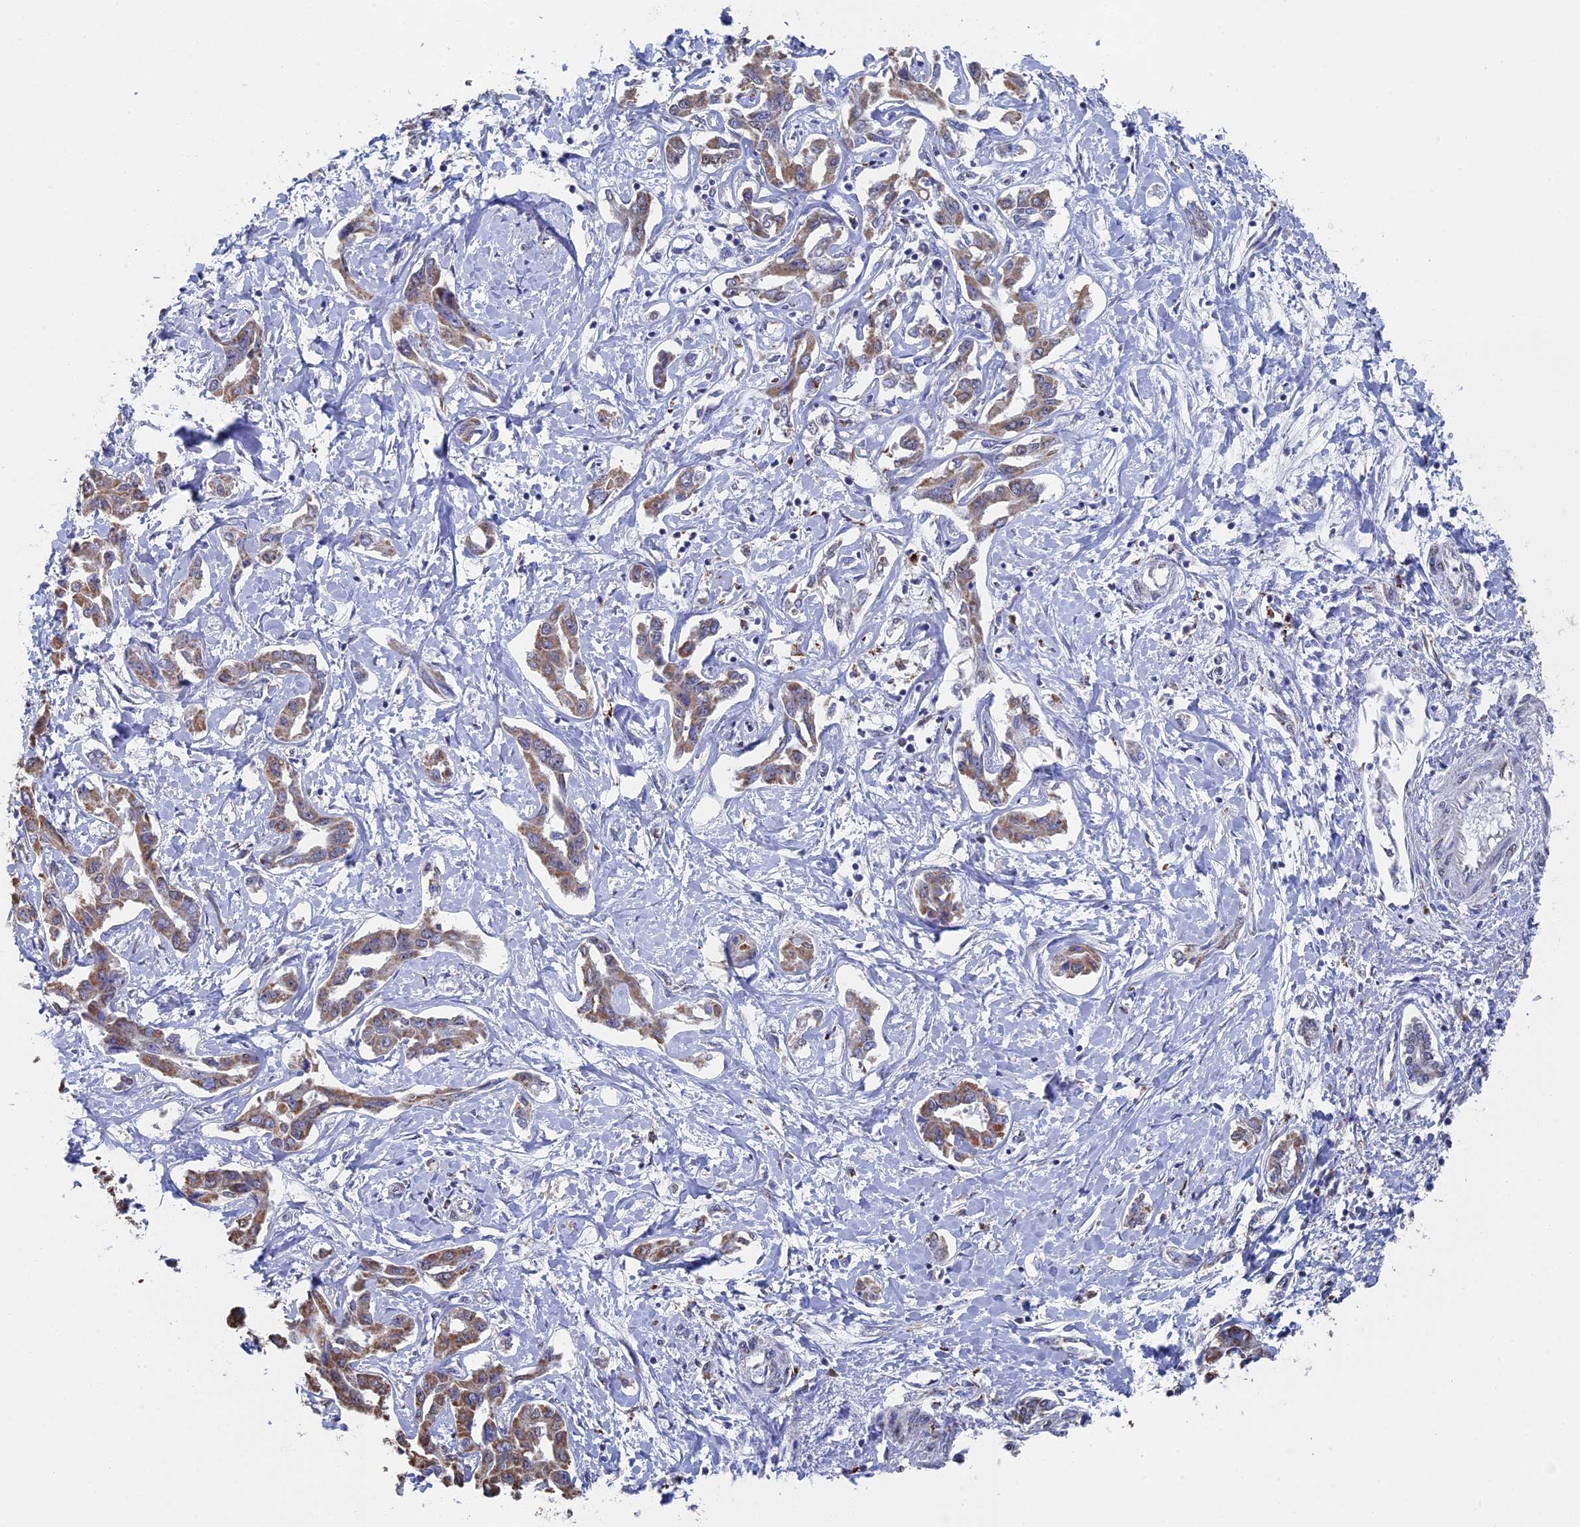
{"staining": {"intensity": "moderate", "quantity": ">75%", "location": "cytoplasmic/membranous"}, "tissue": "liver cancer", "cell_type": "Tumor cells", "image_type": "cancer", "snomed": [{"axis": "morphology", "description": "Cholangiocarcinoma"}, {"axis": "topography", "description": "Liver"}], "caption": "Immunohistochemistry (DAB (3,3'-diaminobenzidine)) staining of human liver cholangiocarcinoma demonstrates moderate cytoplasmic/membranous protein positivity in about >75% of tumor cells.", "gene": "SMG9", "patient": {"sex": "male", "age": 59}}